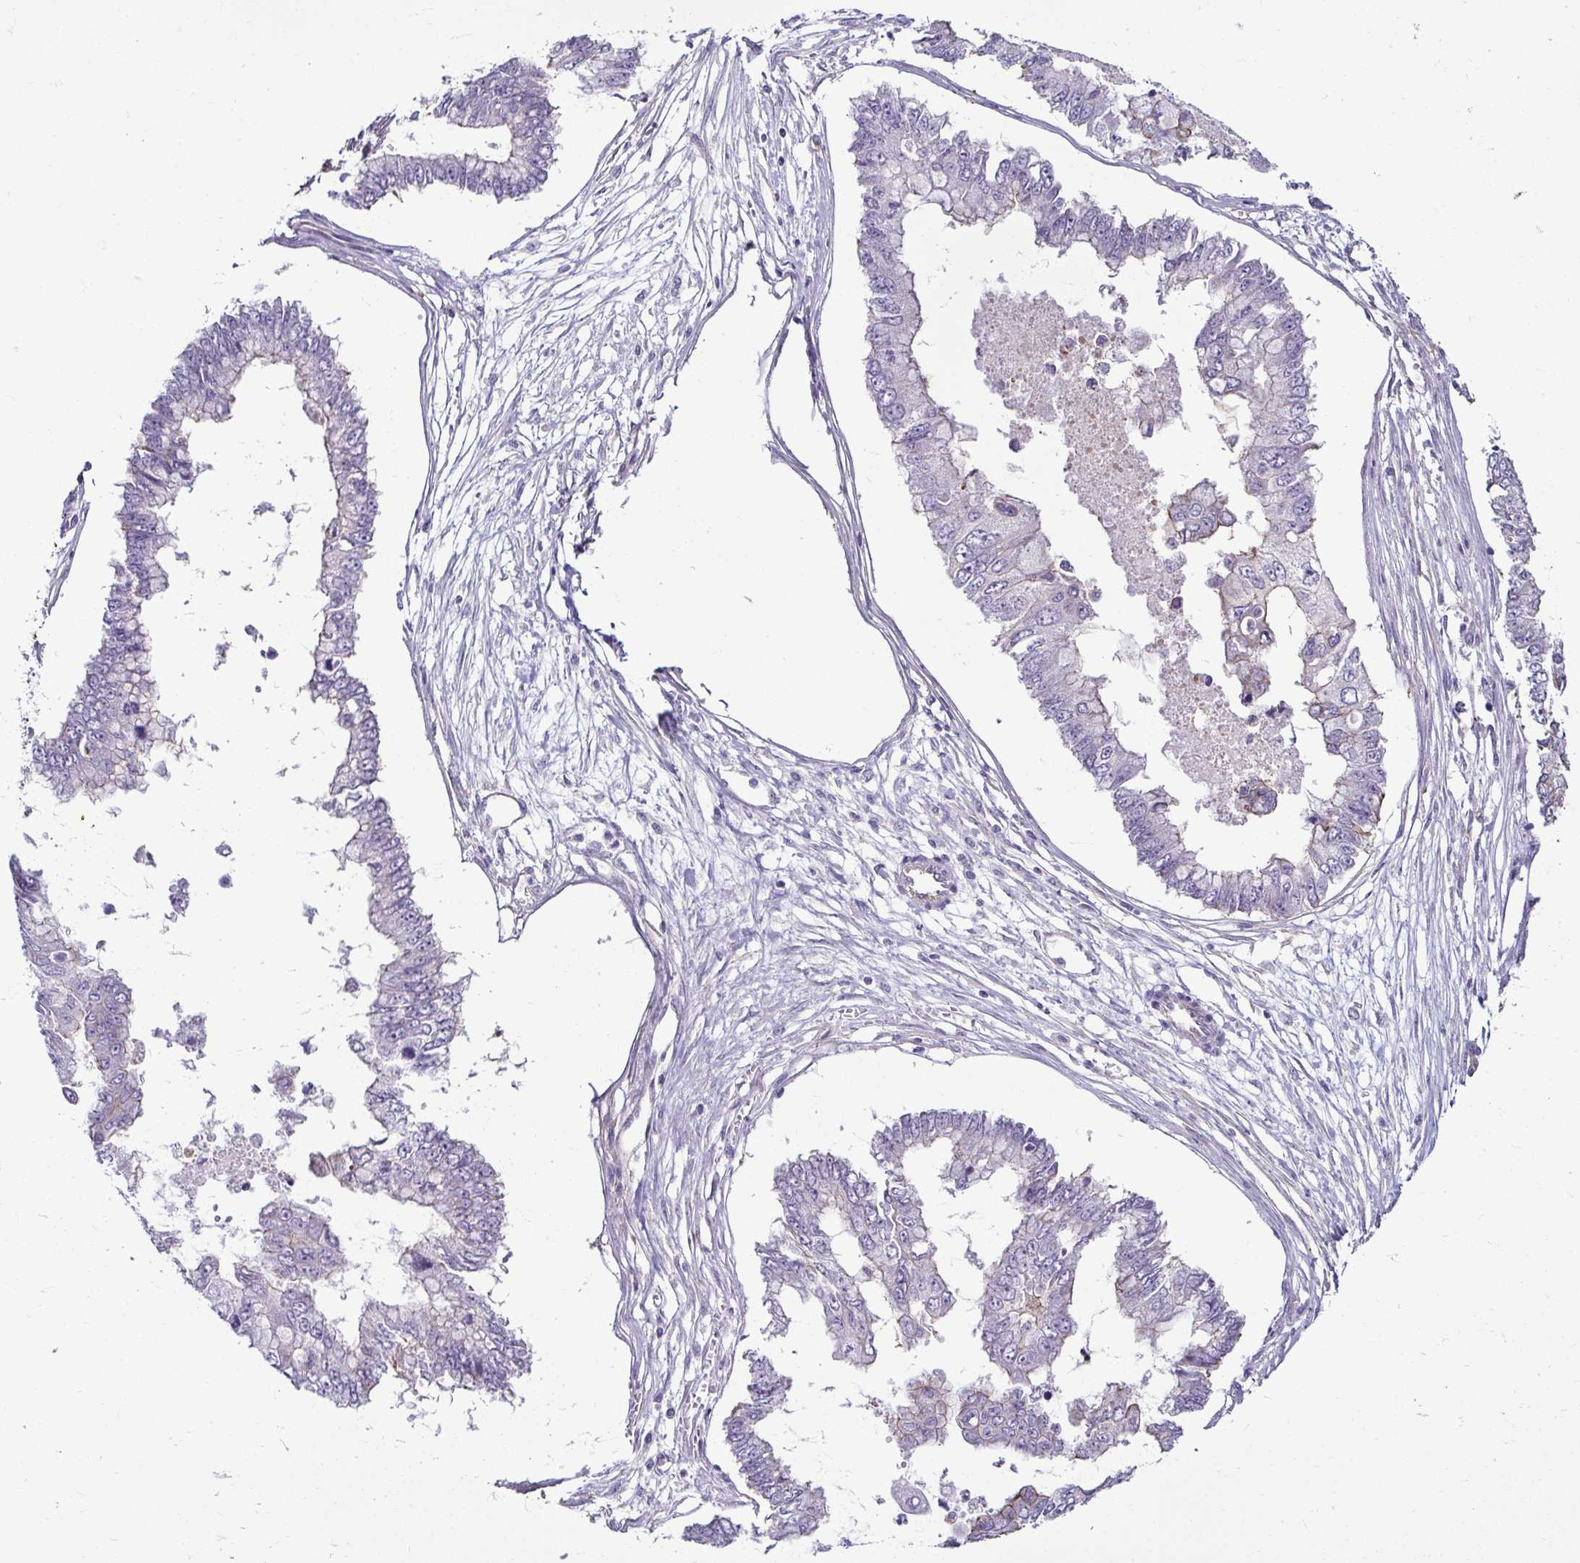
{"staining": {"intensity": "negative", "quantity": "none", "location": "none"}, "tissue": "ovarian cancer", "cell_type": "Tumor cells", "image_type": "cancer", "snomed": [{"axis": "morphology", "description": "Cystadenocarcinoma, mucinous, NOS"}, {"axis": "topography", "description": "Ovary"}], "caption": "Tumor cells show no significant protein positivity in ovarian mucinous cystadenocarcinoma.", "gene": "CASP14", "patient": {"sex": "female", "age": 72}}